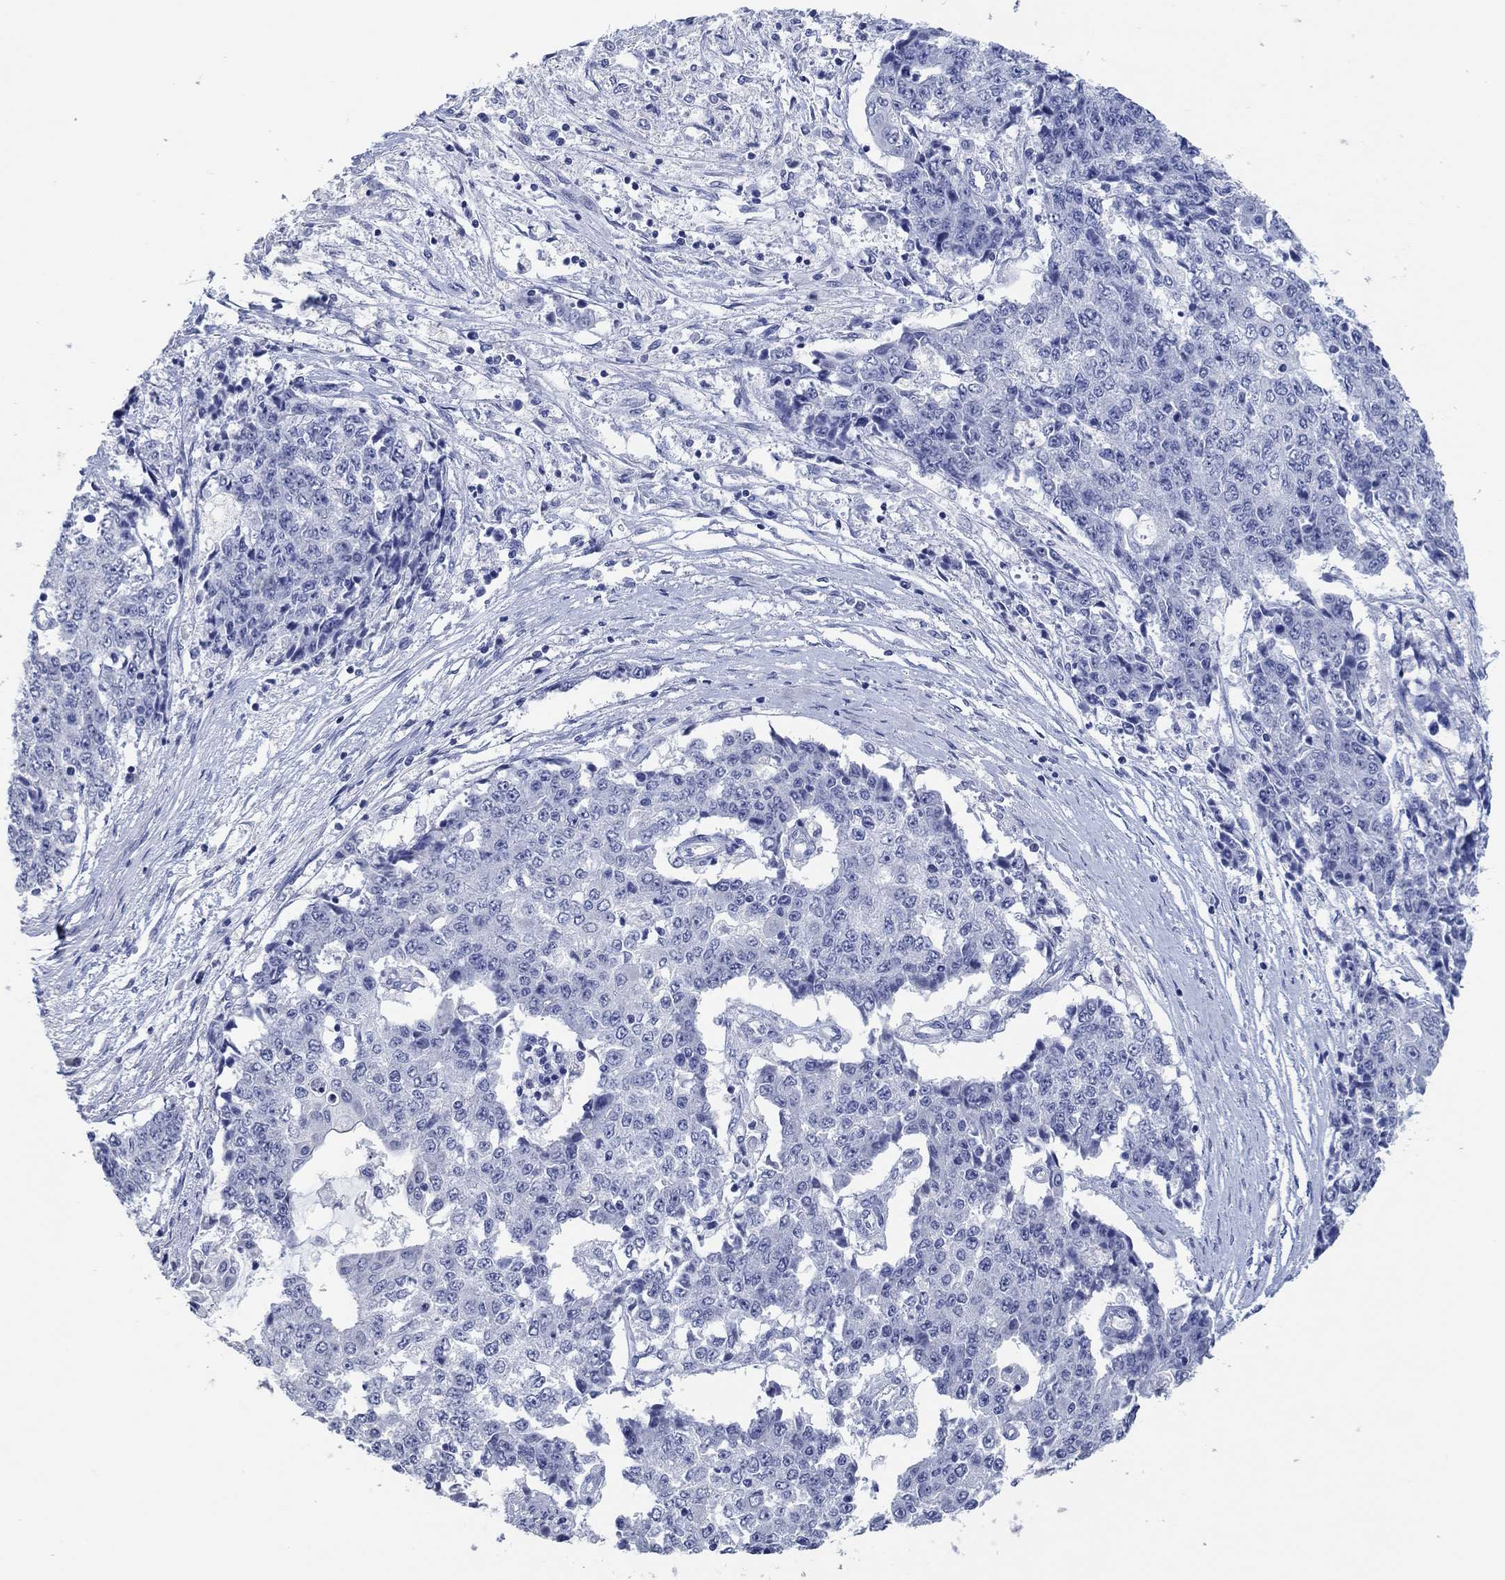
{"staining": {"intensity": "negative", "quantity": "none", "location": "none"}, "tissue": "ovarian cancer", "cell_type": "Tumor cells", "image_type": "cancer", "snomed": [{"axis": "morphology", "description": "Carcinoma, endometroid"}, {"axis": "topography", "description": "Ovary"}], "caption": "This is an immunohistochemistry (IHC) image of ovarian cancer. There is no staining in tumor cells.", "gene": "POU5F1", "patient": {"sex": "female", "age": 42}}